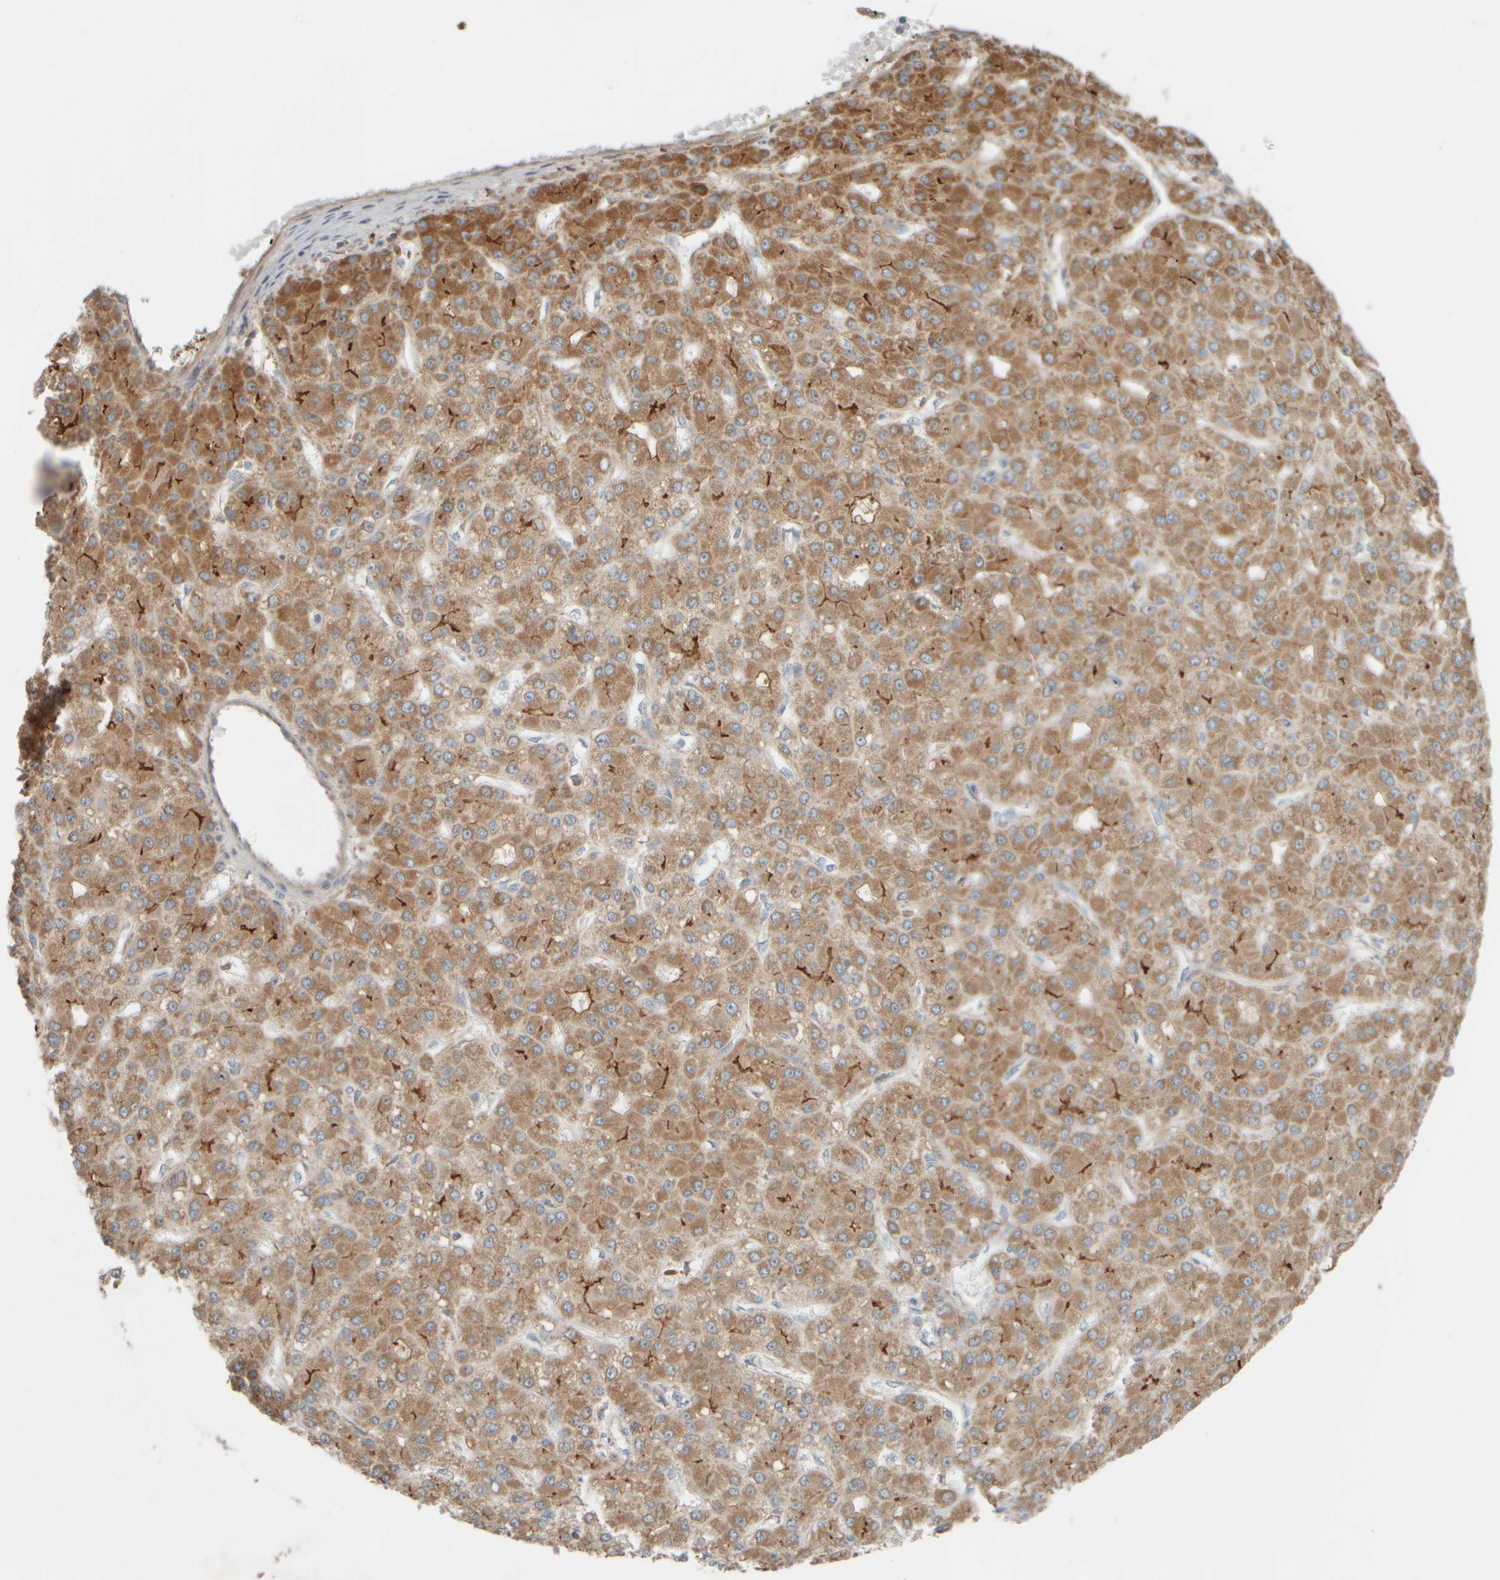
{"staining": {"intensity": "moderate", "quantity": ">75%", "location": "cytoplasmic/membranous"}, "tissue": "liver cancer", "cell_type": "Tumor cells", "image_type": "cancer", "snomed": [{"axis": "morphology", "description": "Carcinoma, Hepatocellular, NOS"}, {"axis": "topography", "description": "Liver"}], "caption": "IHC histopathology image of human liver hepatocellular carcinoma stained for a protein (brown), which exhibits medium levels of moderate cytoplasmic/membranous positivity in about >75% of tumor cells.", "gene": "EIF2B3", "patient": {"sex": "male", "age": 67}}